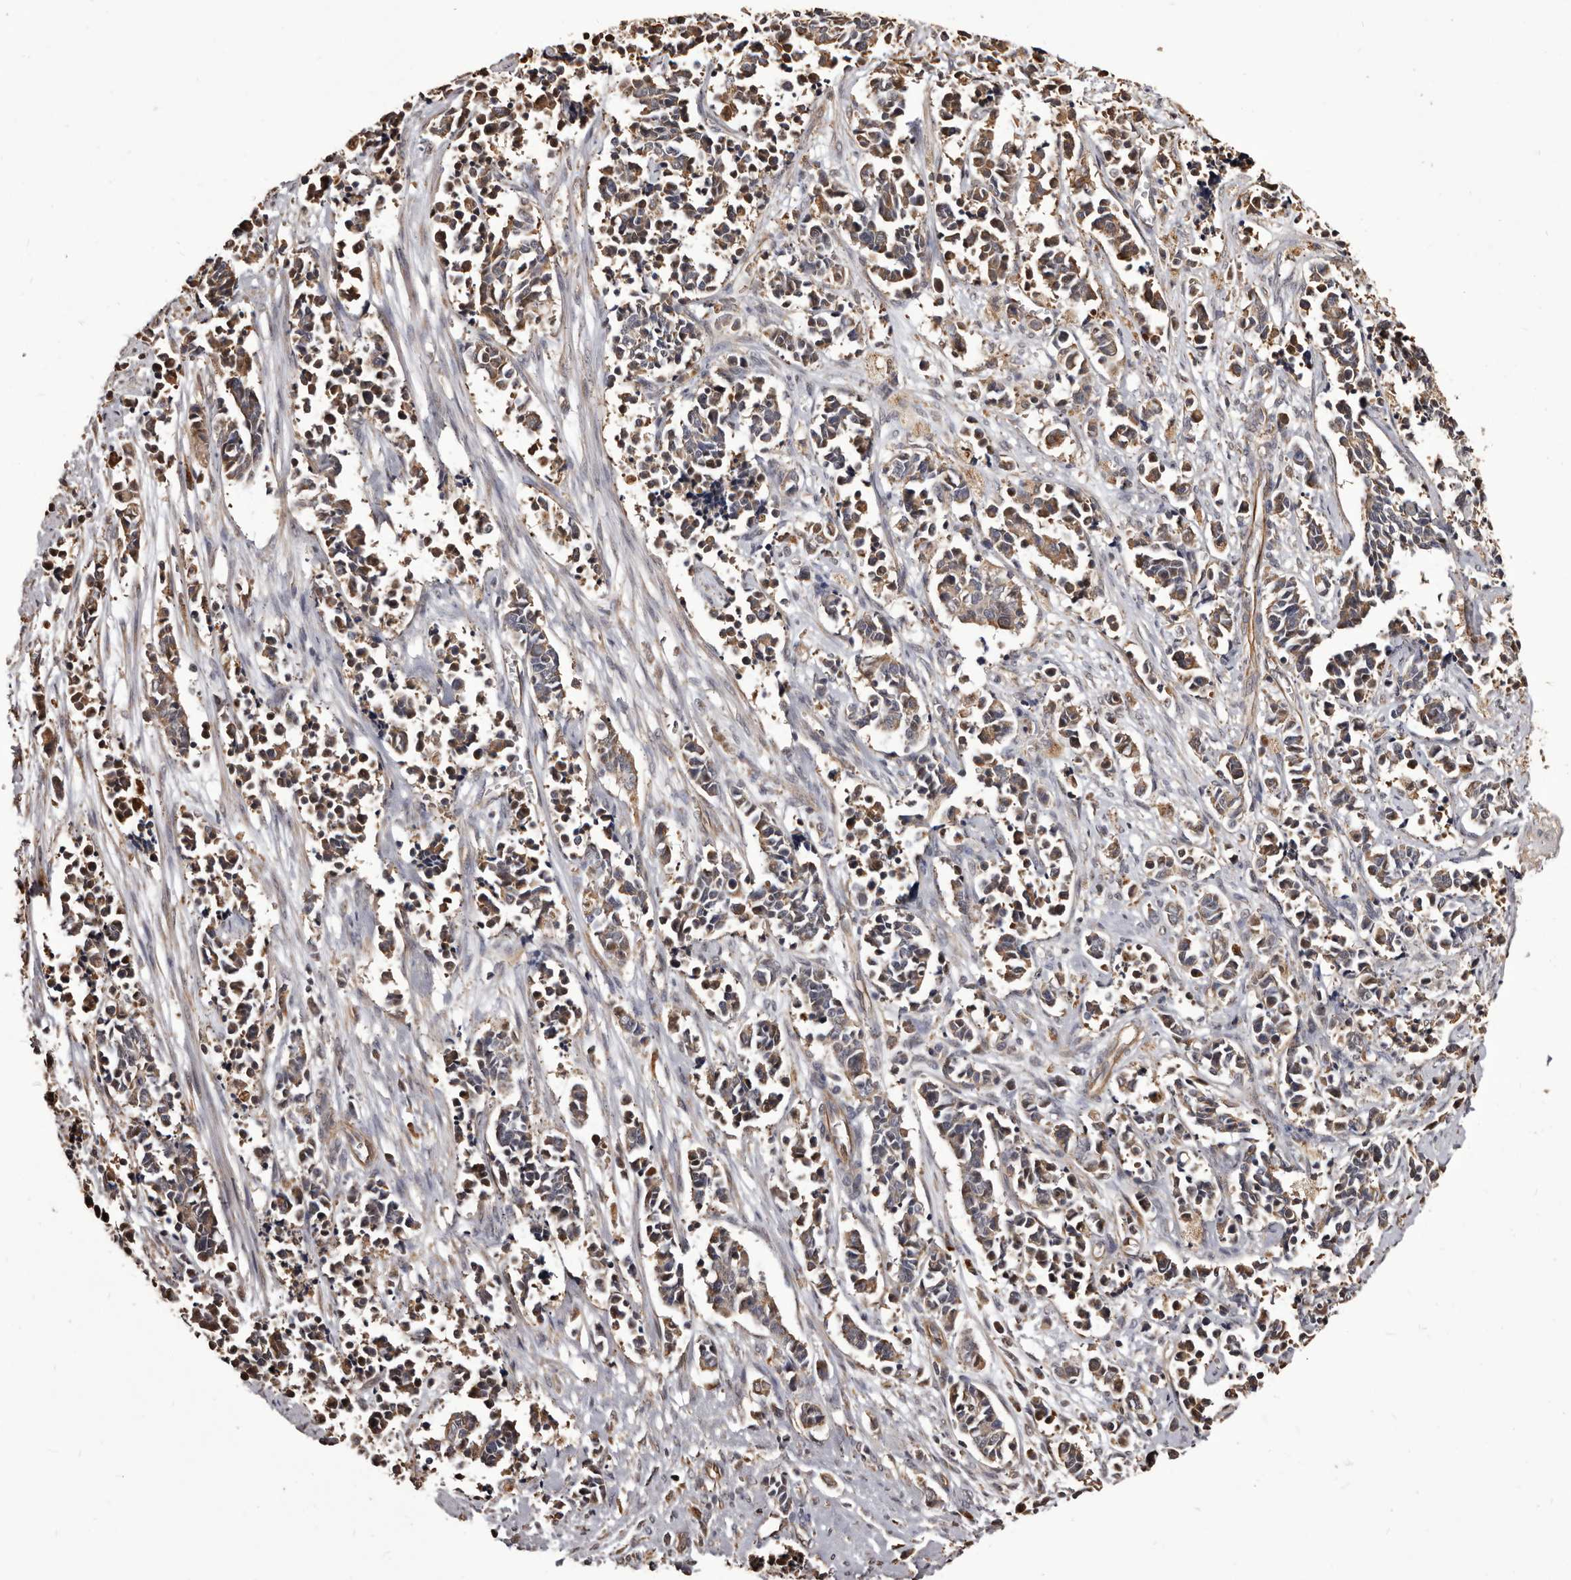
{"staining": {"intensity": "weak", "quantity": "<25%", "location": "cytoplasmic/membranous"}, "tissue": "cervical cancer", "cell_type": "Tumor cells", "image_type": "cancer", "snomed": [{"axis": "morphology", "description": "Normal tissue, NOS"}, {"axis": "morphology", "description": "Squamous cell carcinoma, NOS"}, {"axis": "topography", "description": "Cervix"}], "caption": "DAB (3,3'-diaminobenzidine) immunohistochemical staining of cervical cancer exhibits no significant staining in tumor cells. The staining is performed using DAB (3,3'-diaminobenzidine) brown chromogen with nuclei counter-stained in using hematoxylin.", "gene": "ALPK1", "patient": {"sex": "female", "age": 35}}